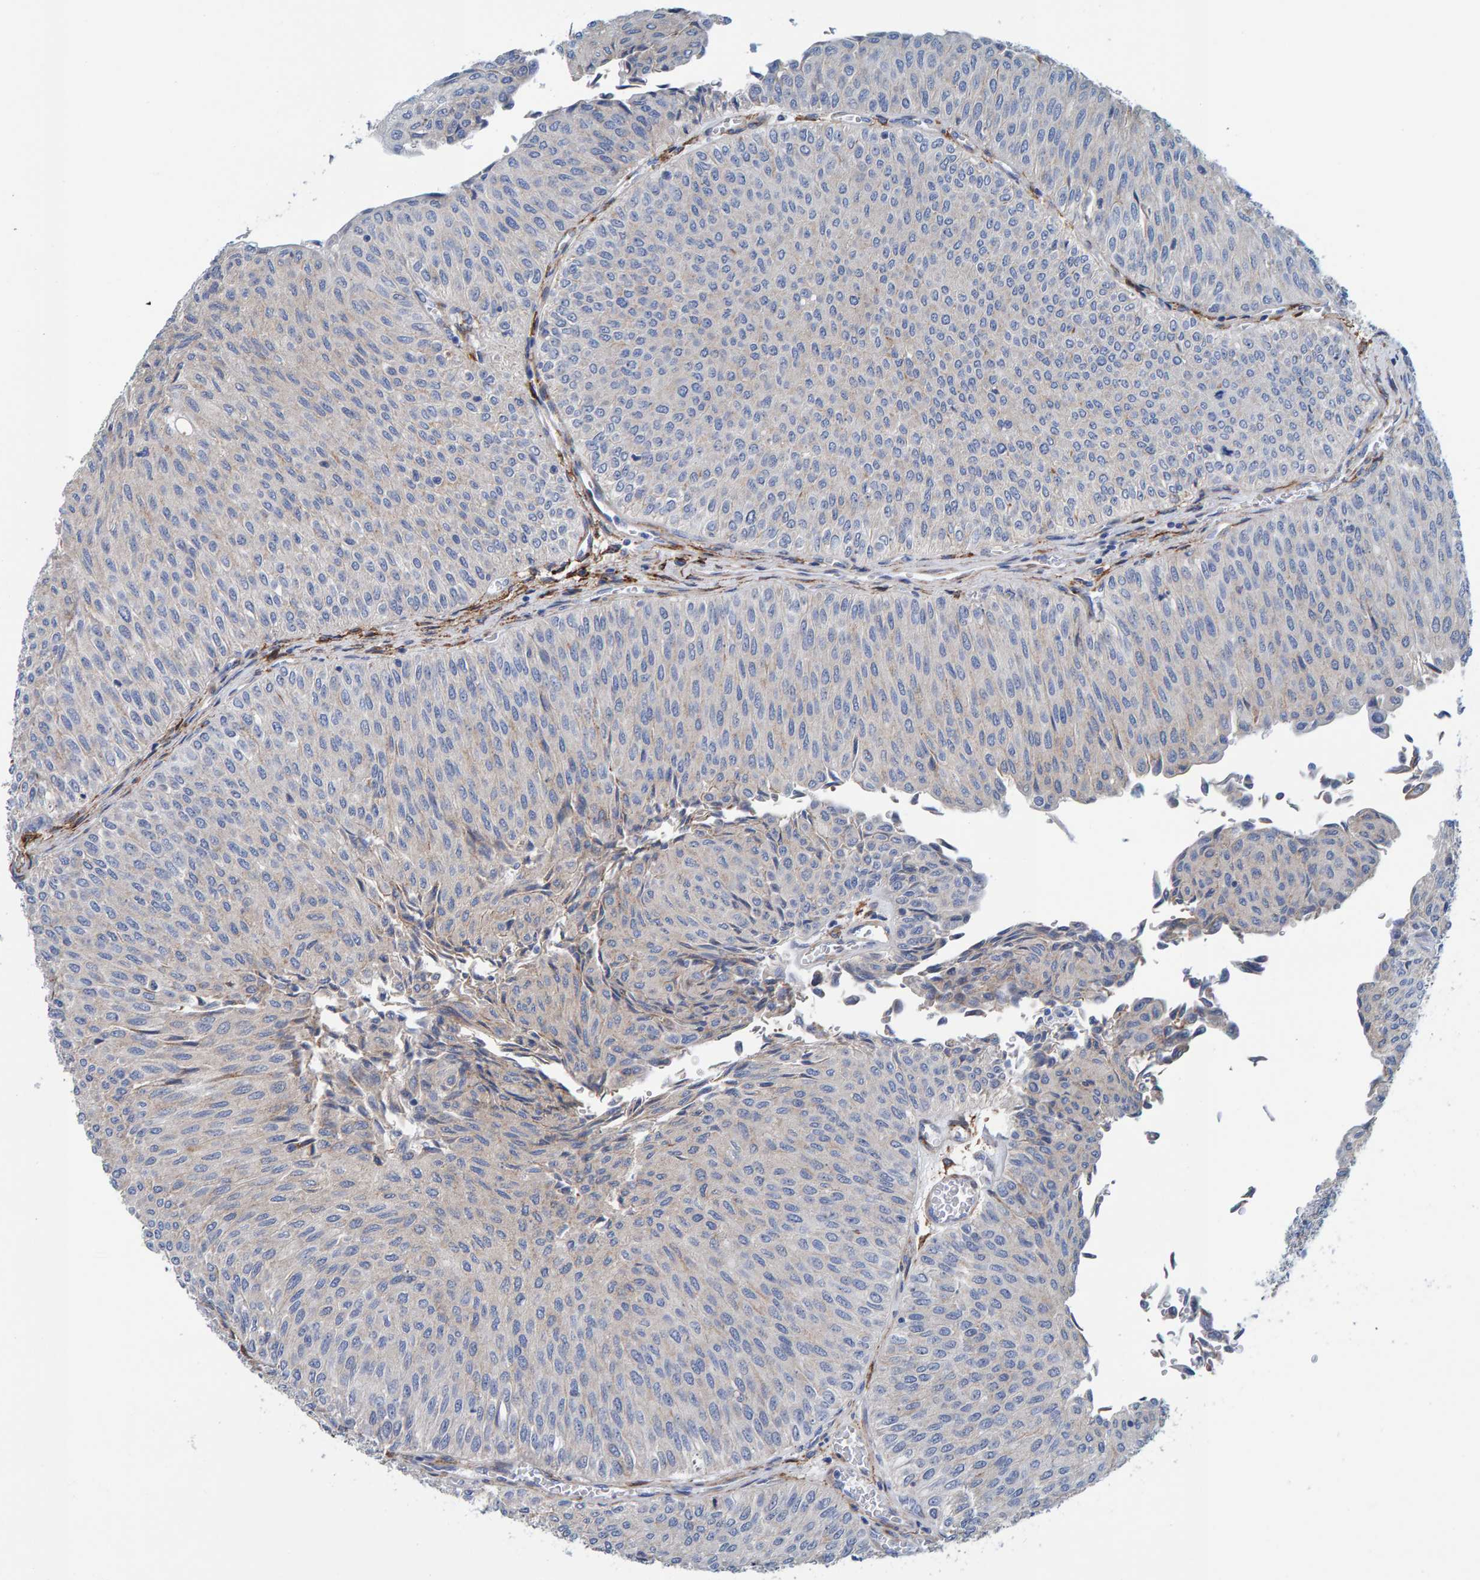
{"staining": {"intensity": "negative", "quantity": "none", "location": "none"}, "tissue": "urothelial cancer", "cell_type": "Tumor cells", "image_type": "cancer", "snomed": [{"axis": "morphology", "description": "Urothelial carcinoma, Low grade"}, {"axis": "topography", "description": "Urinary bladder"}], "caption": "Immunohistochemistry photomicrograph of neoplastic tissue: human urothelial cancer stained with DAB (3,3'-diaminobenzidine) shows no significant protein staining in tumor cells.", "gene": "LRP1", "patient": {"sex": "male", "age": 78}}